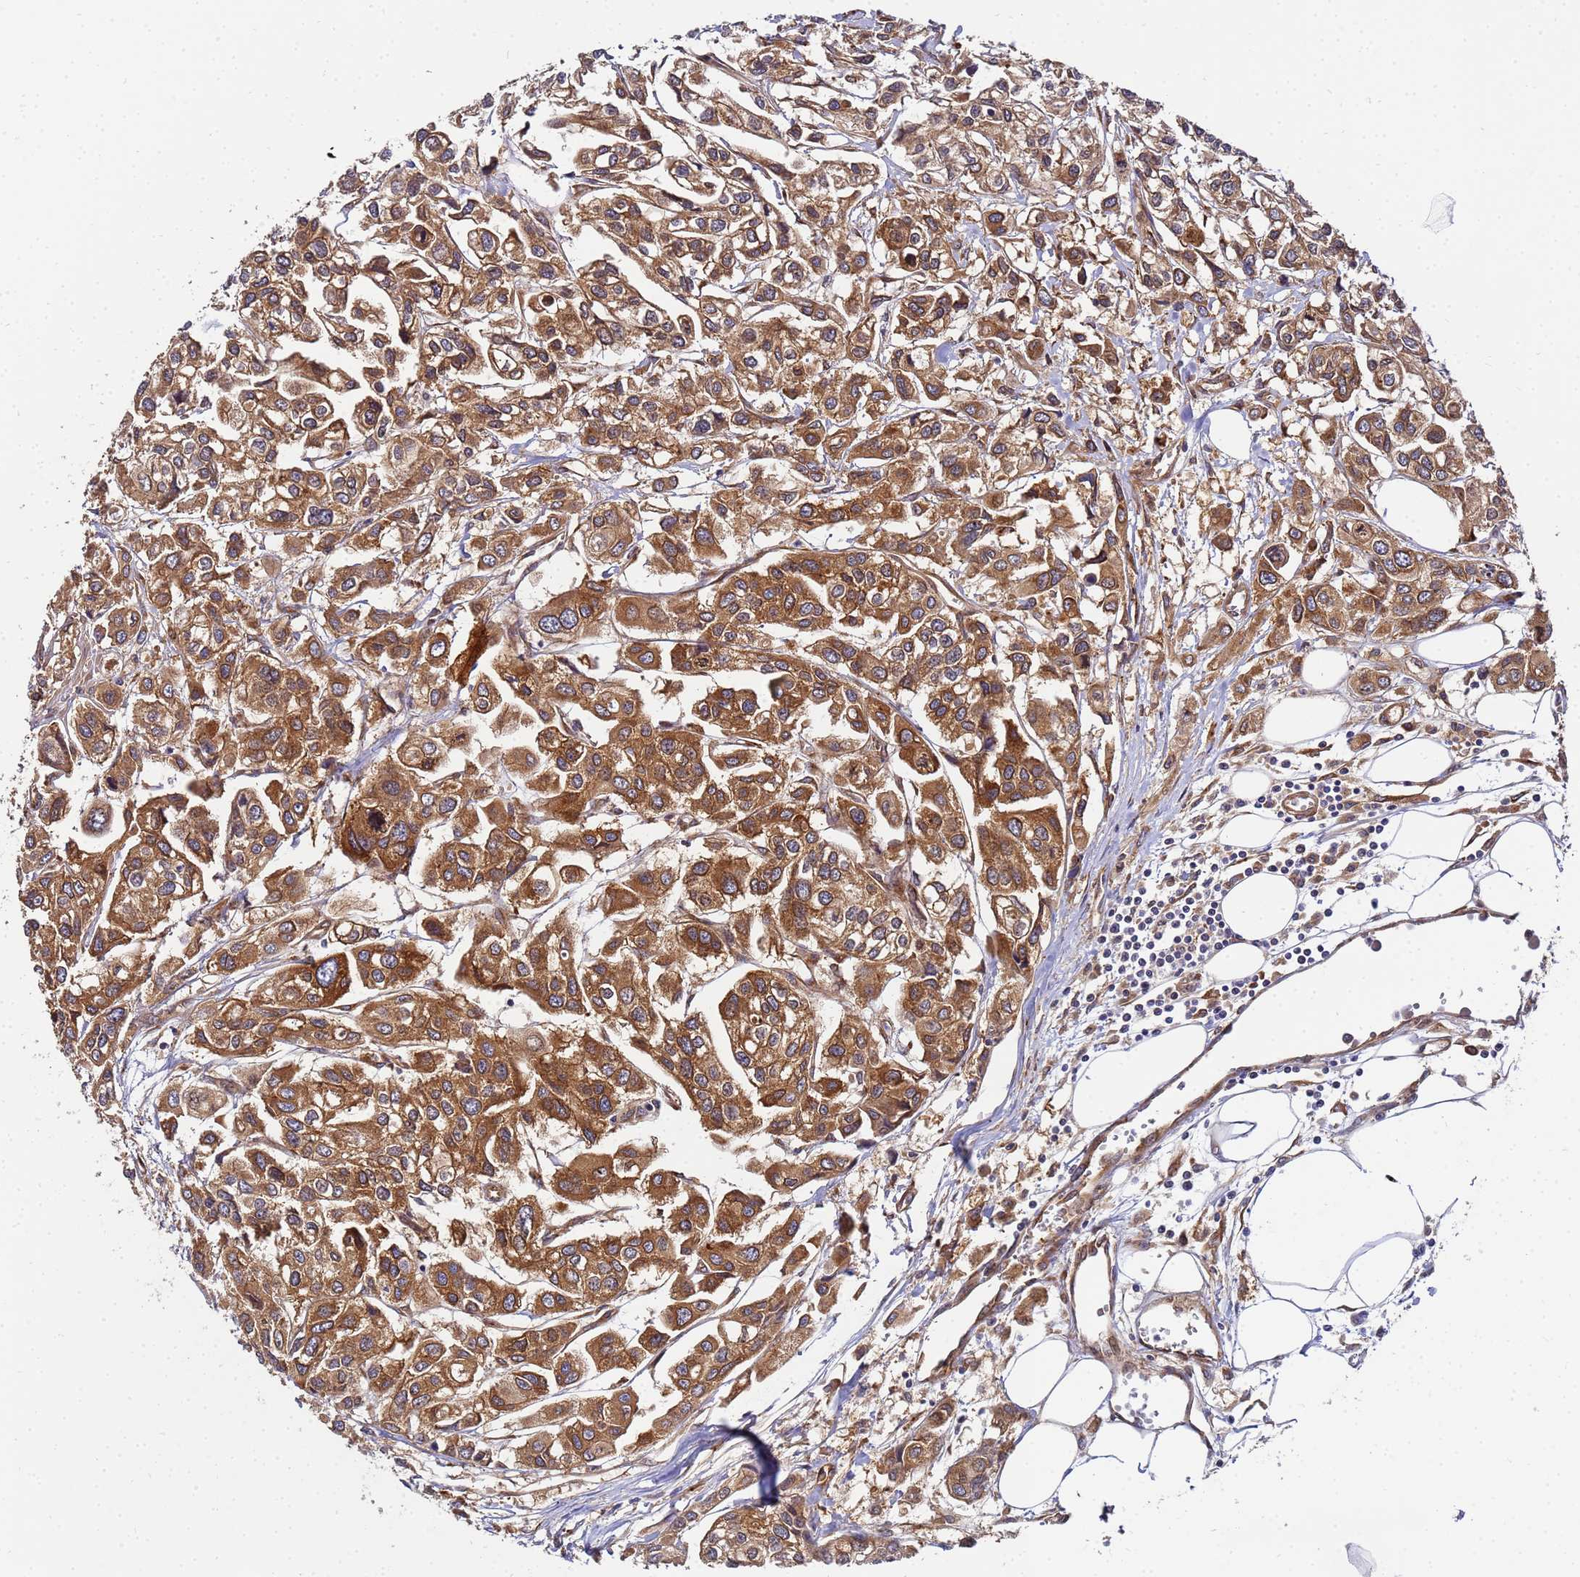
{"staining": {"intensity": "moderate", "quantity": ">75%", "location": "cytoplasmic/membranous"}, "tissue": "urothelial cancer", "cell_type": "Tumor cells", "image_type": "cancer", "snomed": [{"axis": "morphology", "description": "Urothelial carcinoma, High grade"}, {"axis": "topography", "description": "Urinary bladder"}], "caption": "Urothelial cancer tissue reveals moderate cytoplasmic/membranous positivity in about >75% of tumor cells Nuclei are stained in blue.", "gene": "UNC93B1", "patient": {"sex": "male", "age": 67}}